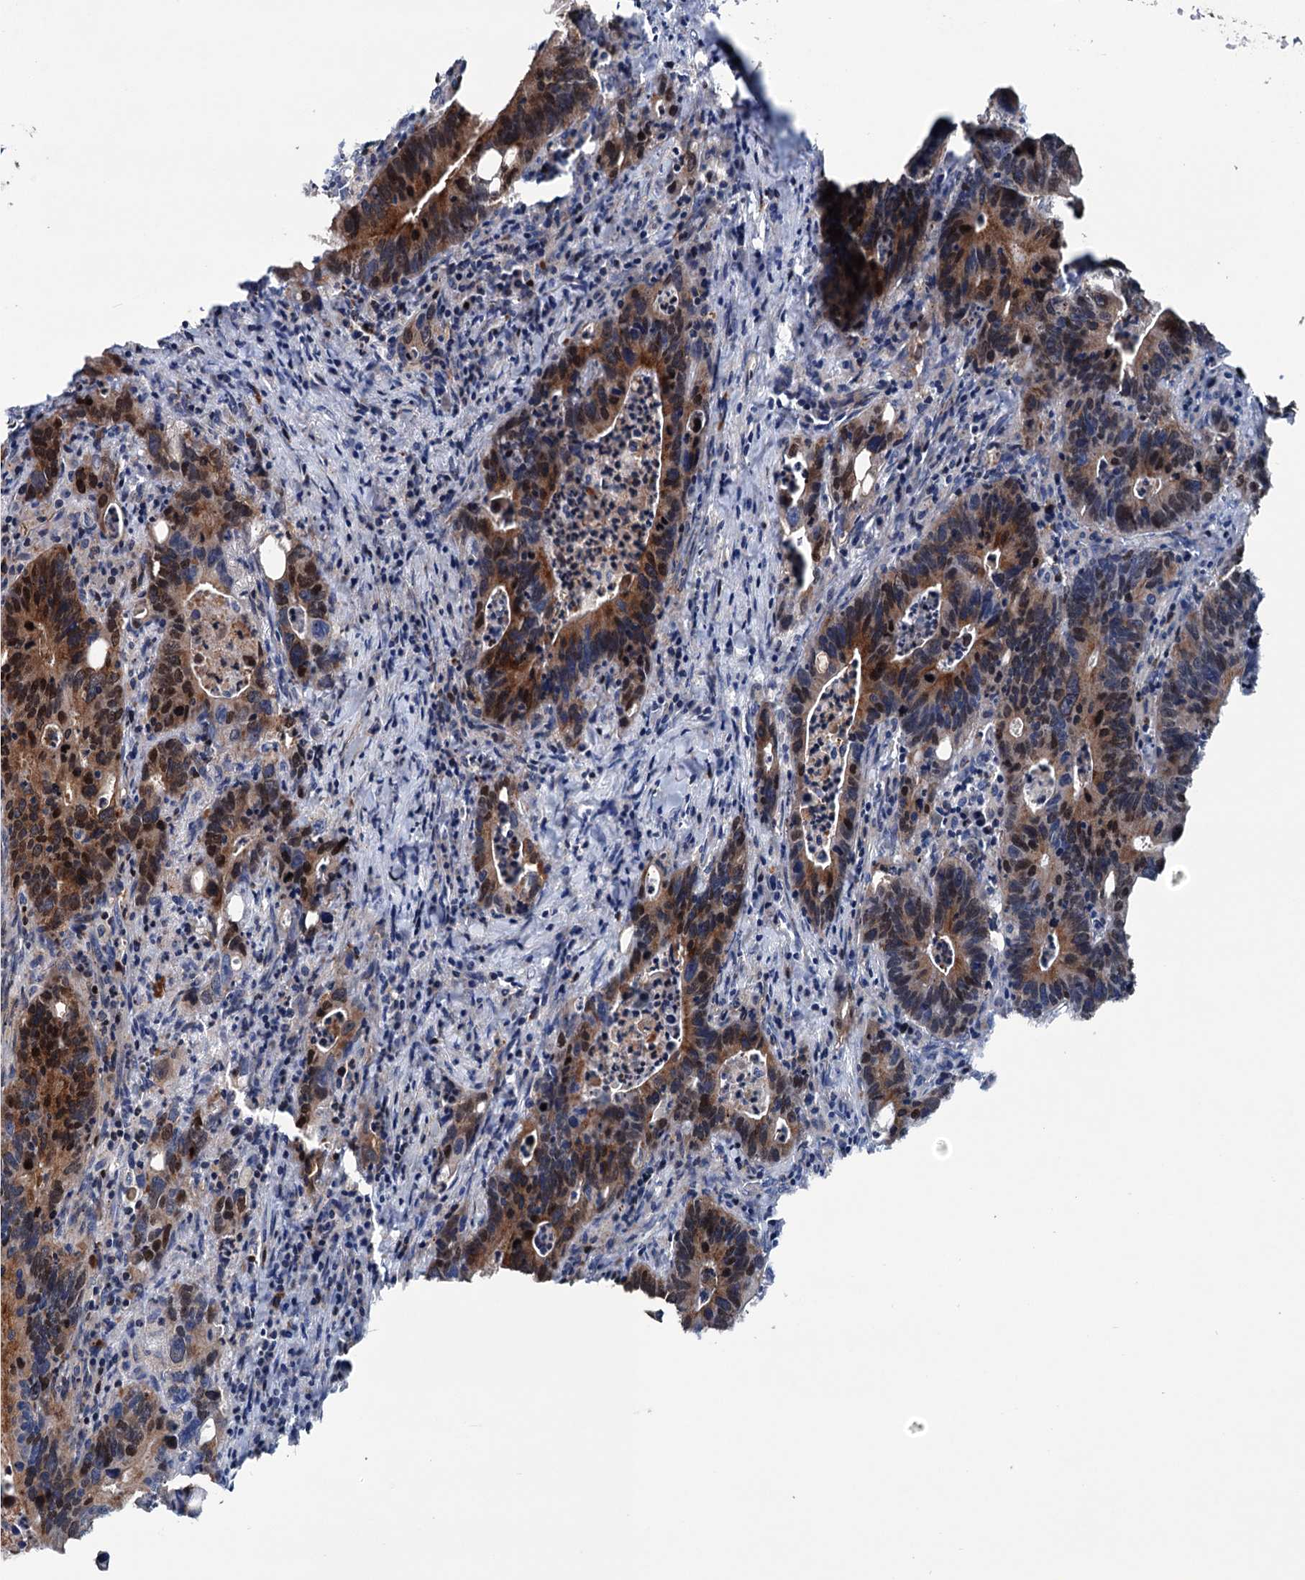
{"staining": {"intensity": "moderate", "quantity": ">75%", "location": "cytoplasmic/membranous"}, "tissue": "colorectal cancer", "cell_type": "Tumor cells", "image_type": "cancer", "snomed": [{"axis": "morphology", "description": "Adenocarcinoma, NOS"}, {"axis": "topography", "description": "Colon"}], "caption": "Protein positivity by immunohistochemistry (IHC) shows moderate cytoplasmic/membranous positivity in about >75% of tumor cells in colorectal cancer (adenocarcinoma).", "gene": "NCAPD2", "patient": {"sex": "female", "age": 75}}